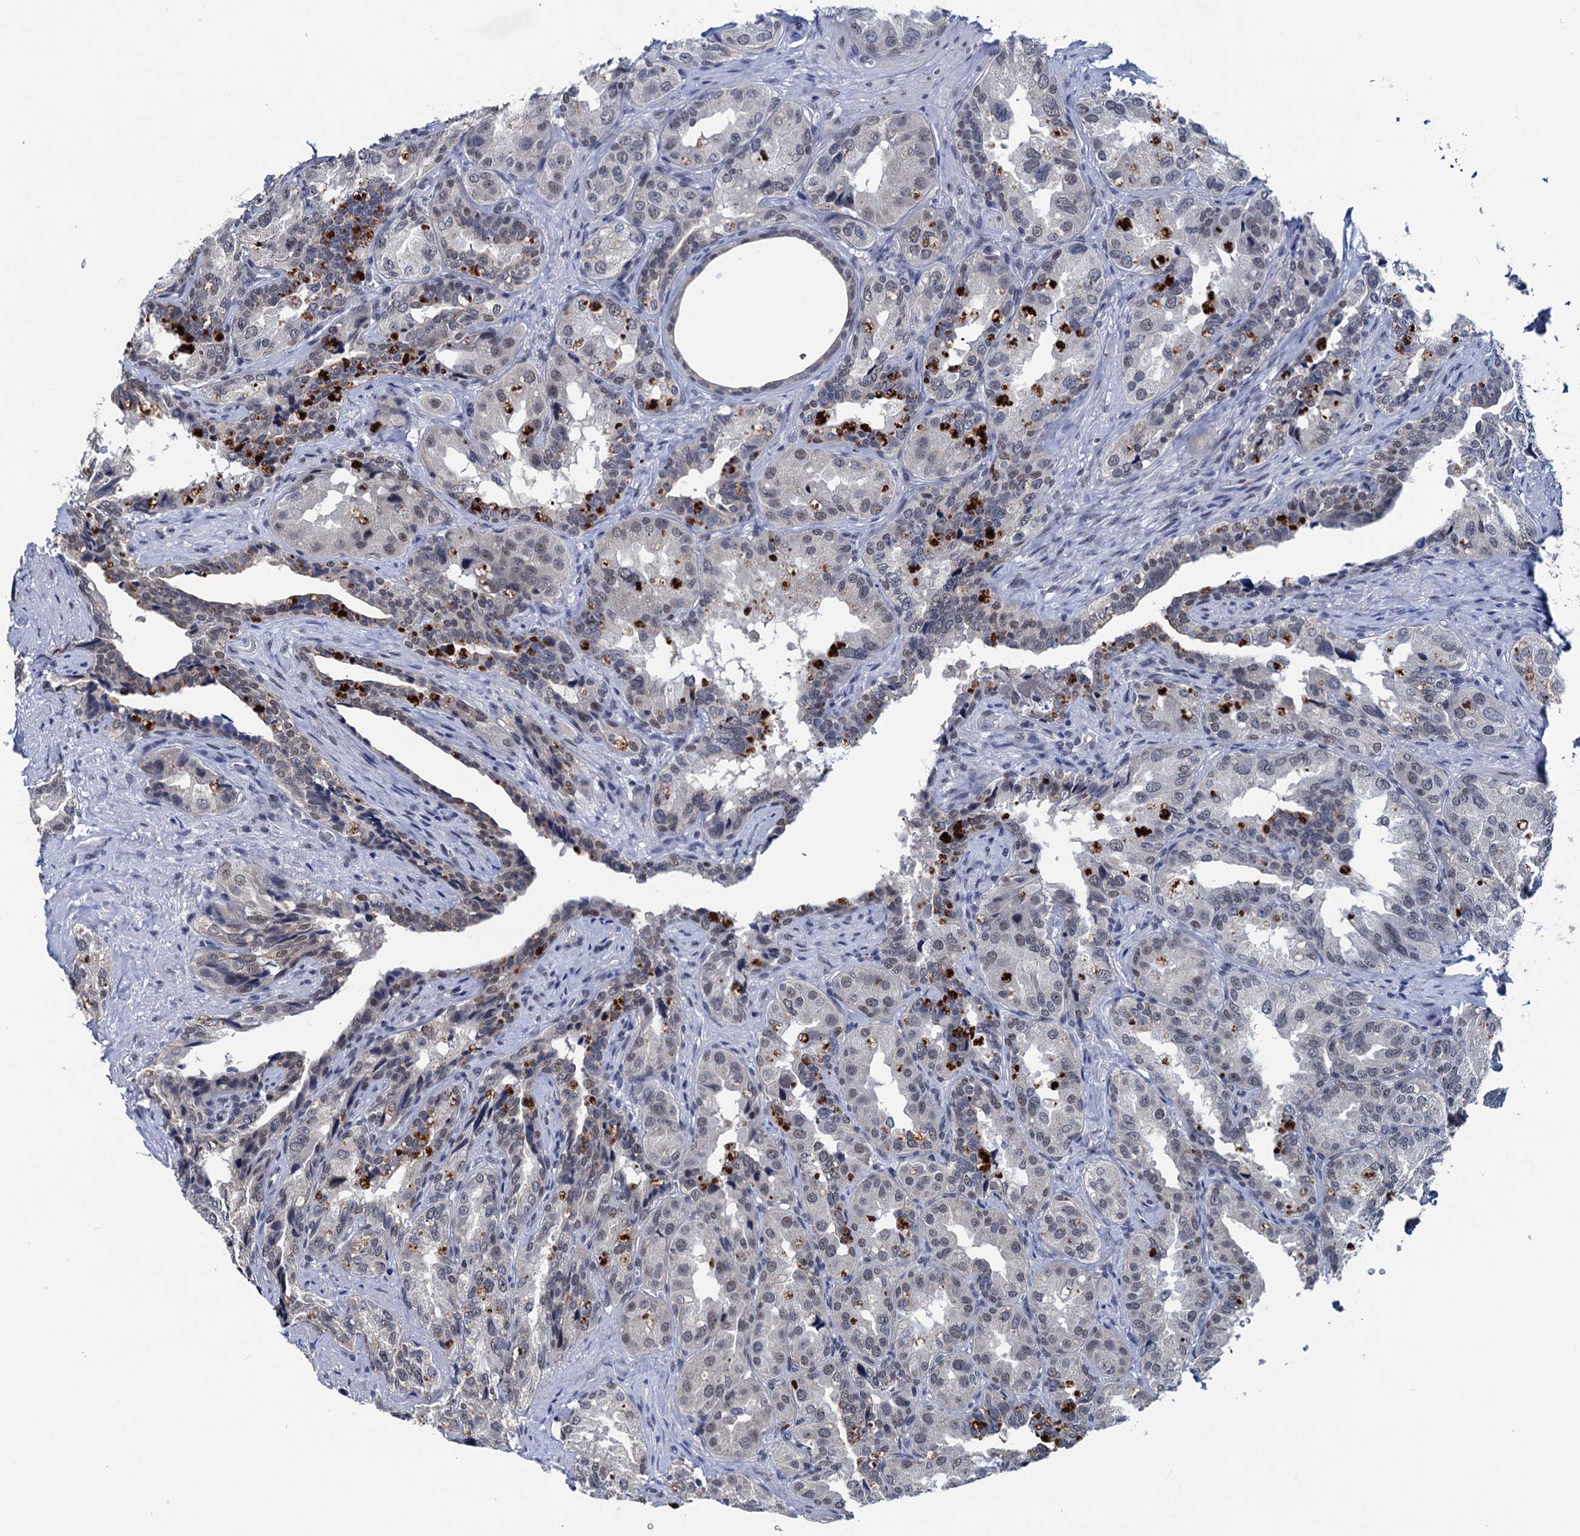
{"staining": {"intensity": "moderate", "quantity": "25%-75%", "location": "nuclear"}, "tissue": "seminal vesicle", "cell_type": "Glandular cells", "image_type": "normal", "snomed": [{"axis": "morphology", "description": "Normal tissue, NOS"}, {"axis": "topography", "description": "Seminal veicle"}, {"axis": "topography", "description": "Peripheral nerve tissue"}], "caption": "A medium amount of moderate nuclear expression is seen in approximately 25%-75% of glandular cells in normal seminal vesicle.", "gene": "FNBP4", "patient": {"sex": "male", "age": 67}}